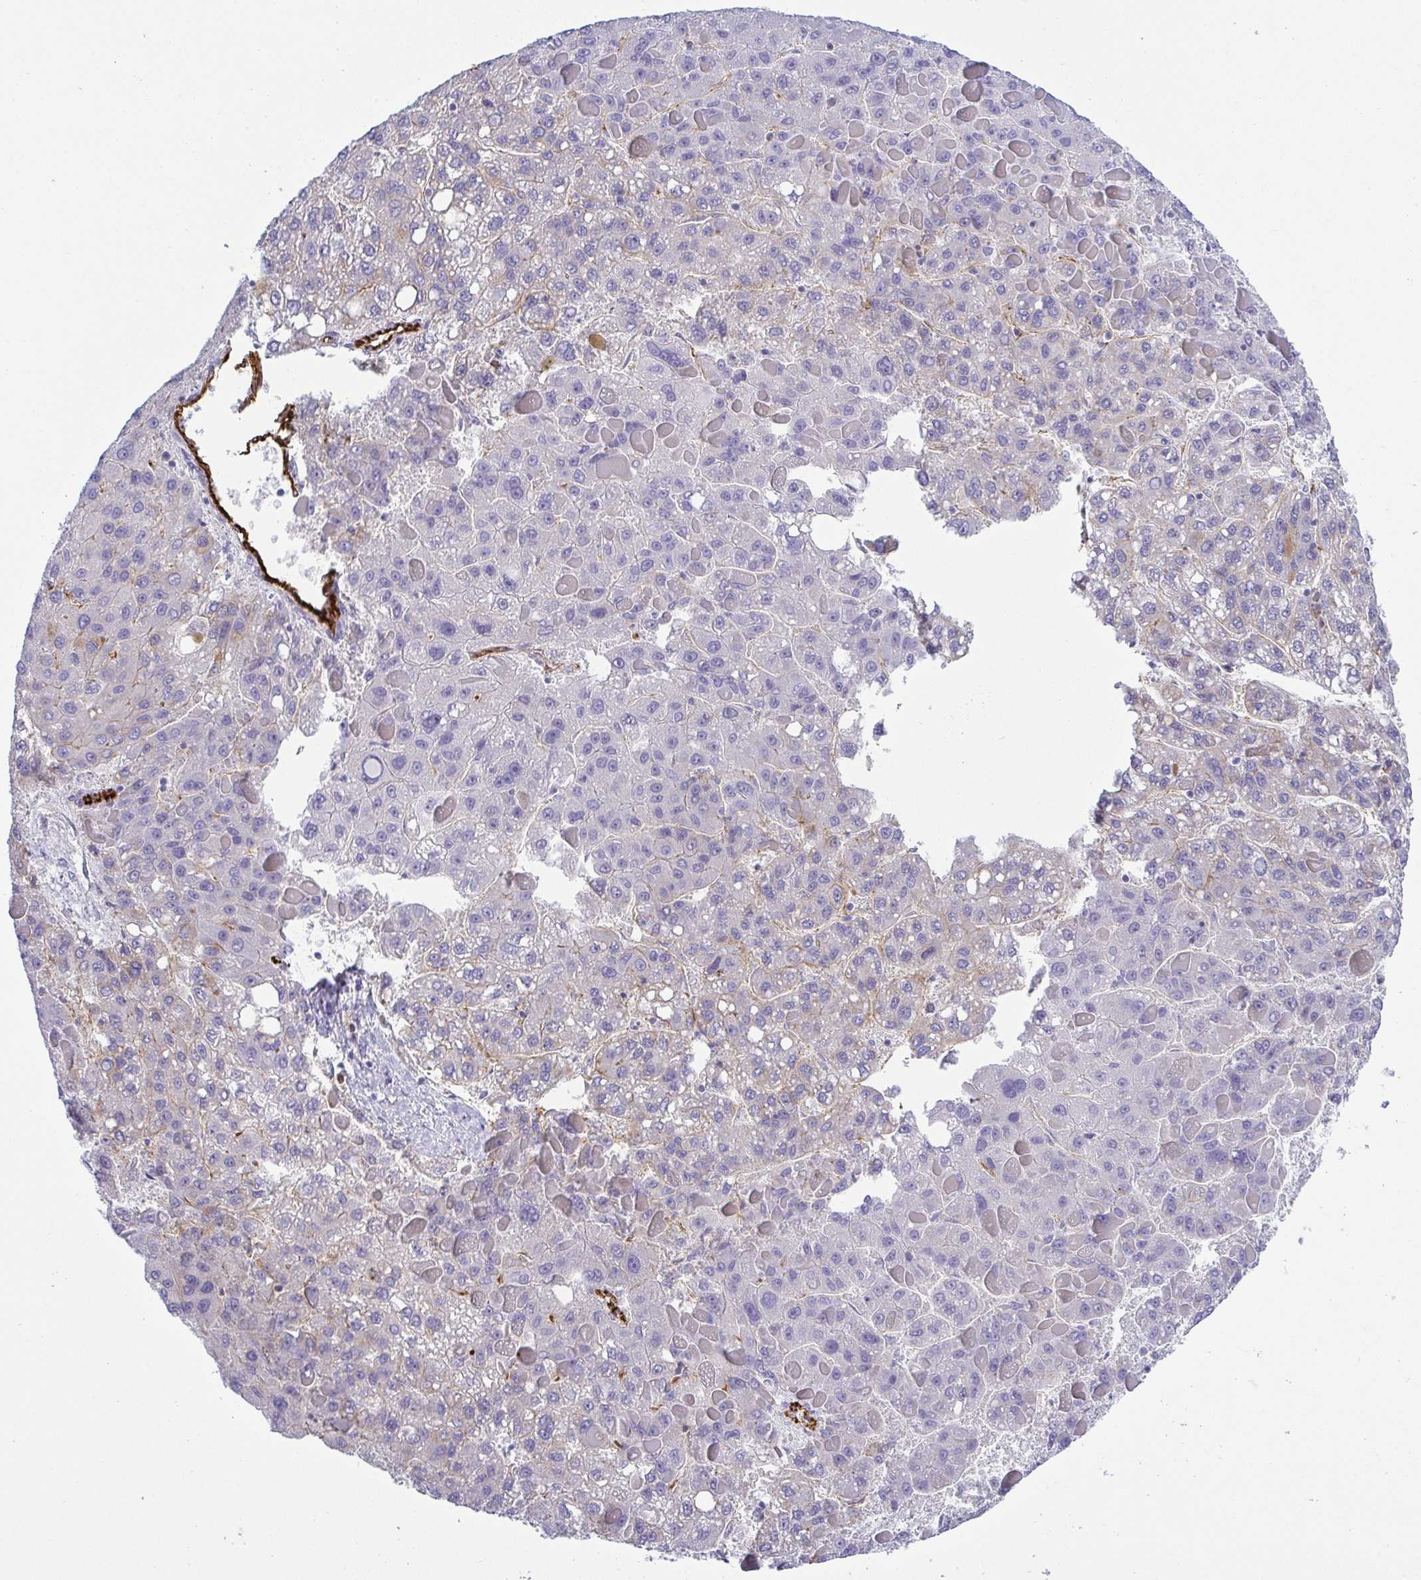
{"staining": {"intensity": "negative", "quantity": "none", "location": "none"}, "tissue": "liver cancer", "cell_type": "Tumor cells", "image_type": "cancer", "snomed": [{"axis": "morphology", "description": "Carcinoma, Hepatocellular, NOS"}, {"axis": "topography", "description": "Liver"}], "caption": "The histopathology image shows no significant staining in tumor cells of liver hepatocellular carcinoma.", "gene": "LIMA1", "patient": {"sex": "female", "age": 82}}